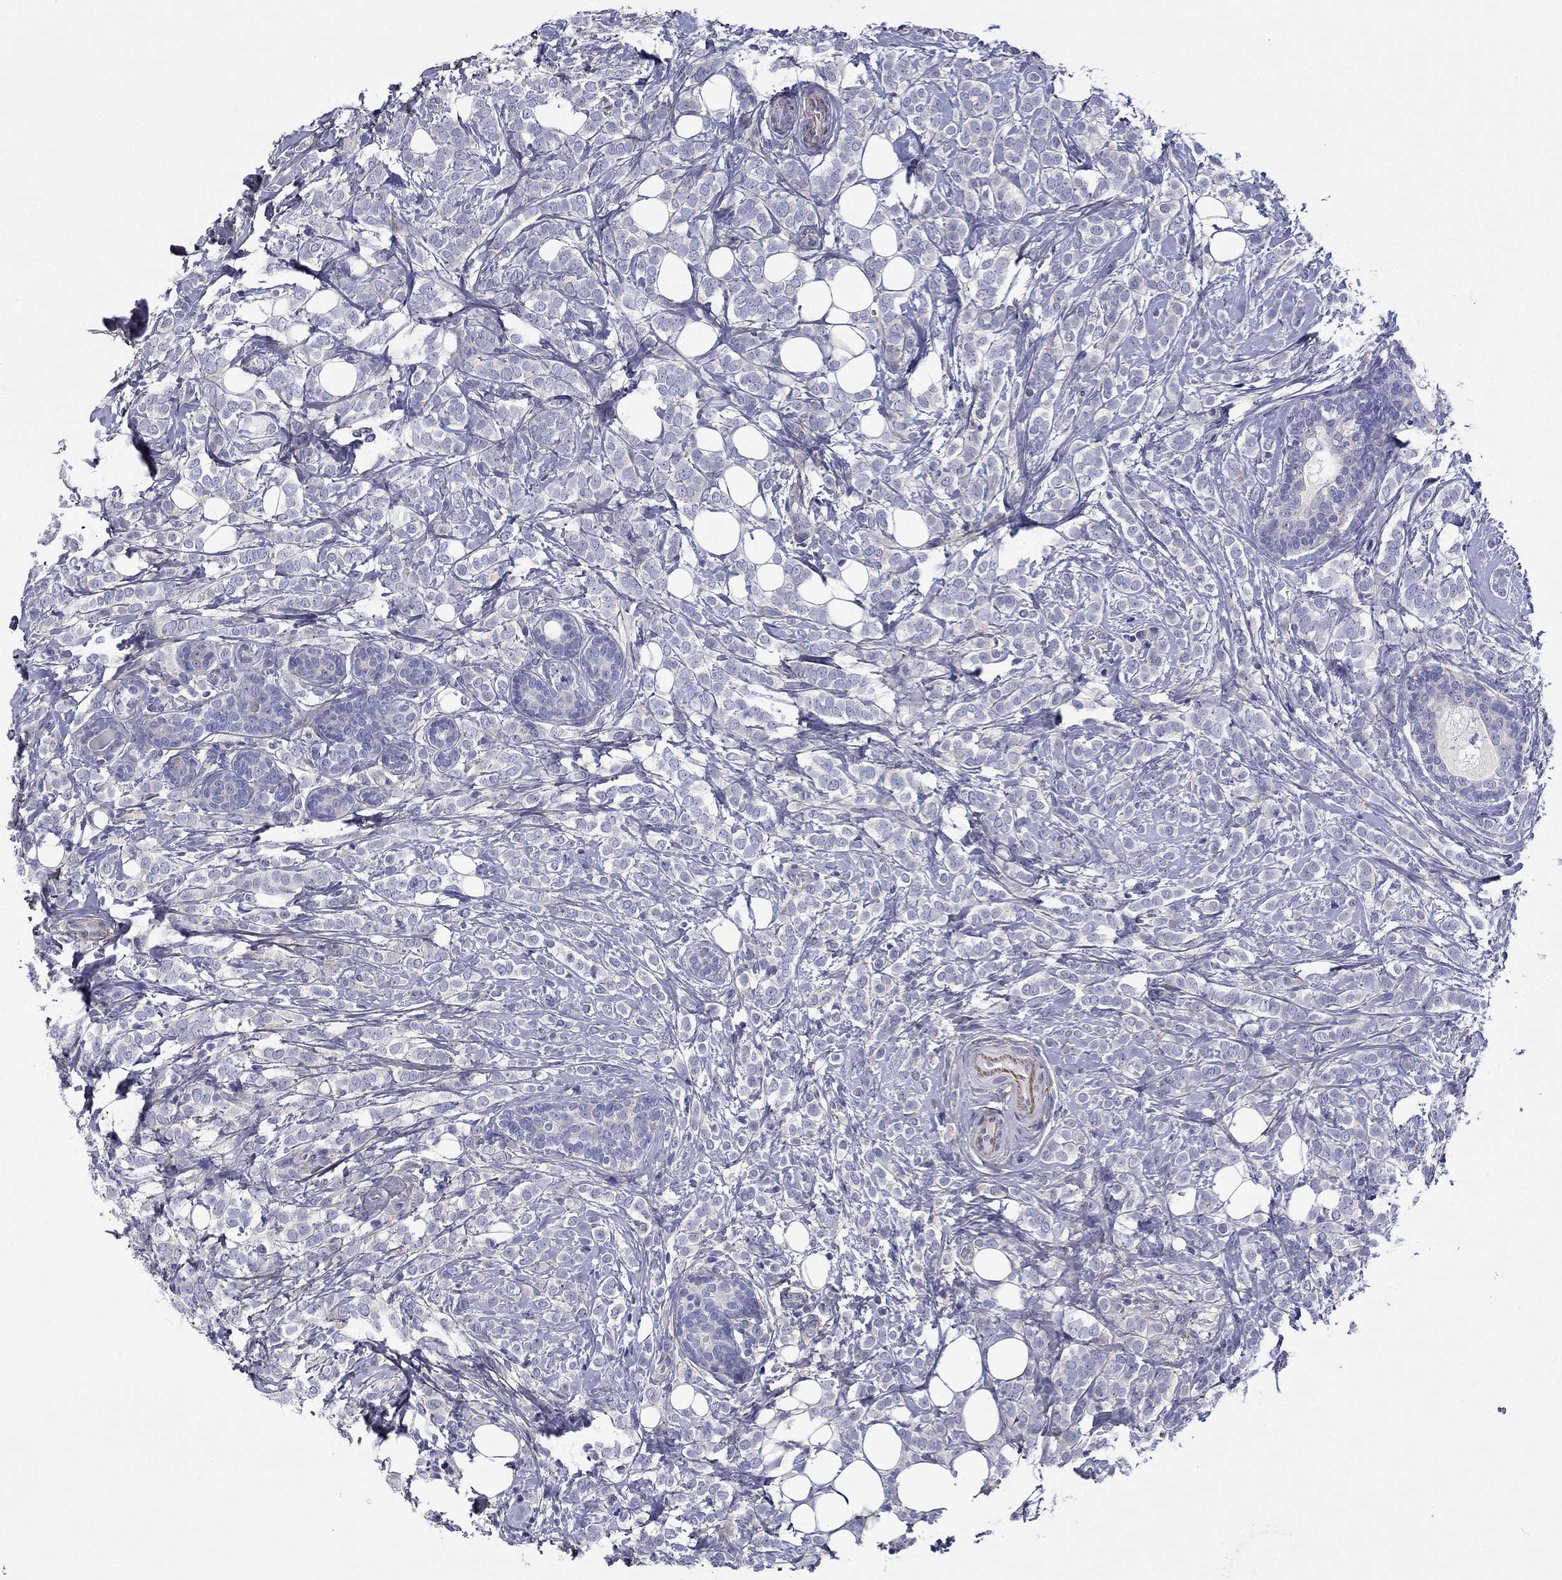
{"staining": {"intensity": "negative", "quantity": "none", "location": "none"}, "tissue": "breast cancer", "cell_type": "Tumor cells", "image_type": "cancer", "snomed": [{"axis": "morphology", "description": "Lobular carcinoma"}, {"axis": "topography", "description": "Breast"}], "caption": "Tumor cells show no significant protein positivity in breast cancer. (DAB immunohistochemistry (IHC), high magnification).", "gene": "TGFBI", "patient": {"sex": "female", "age": 49}}